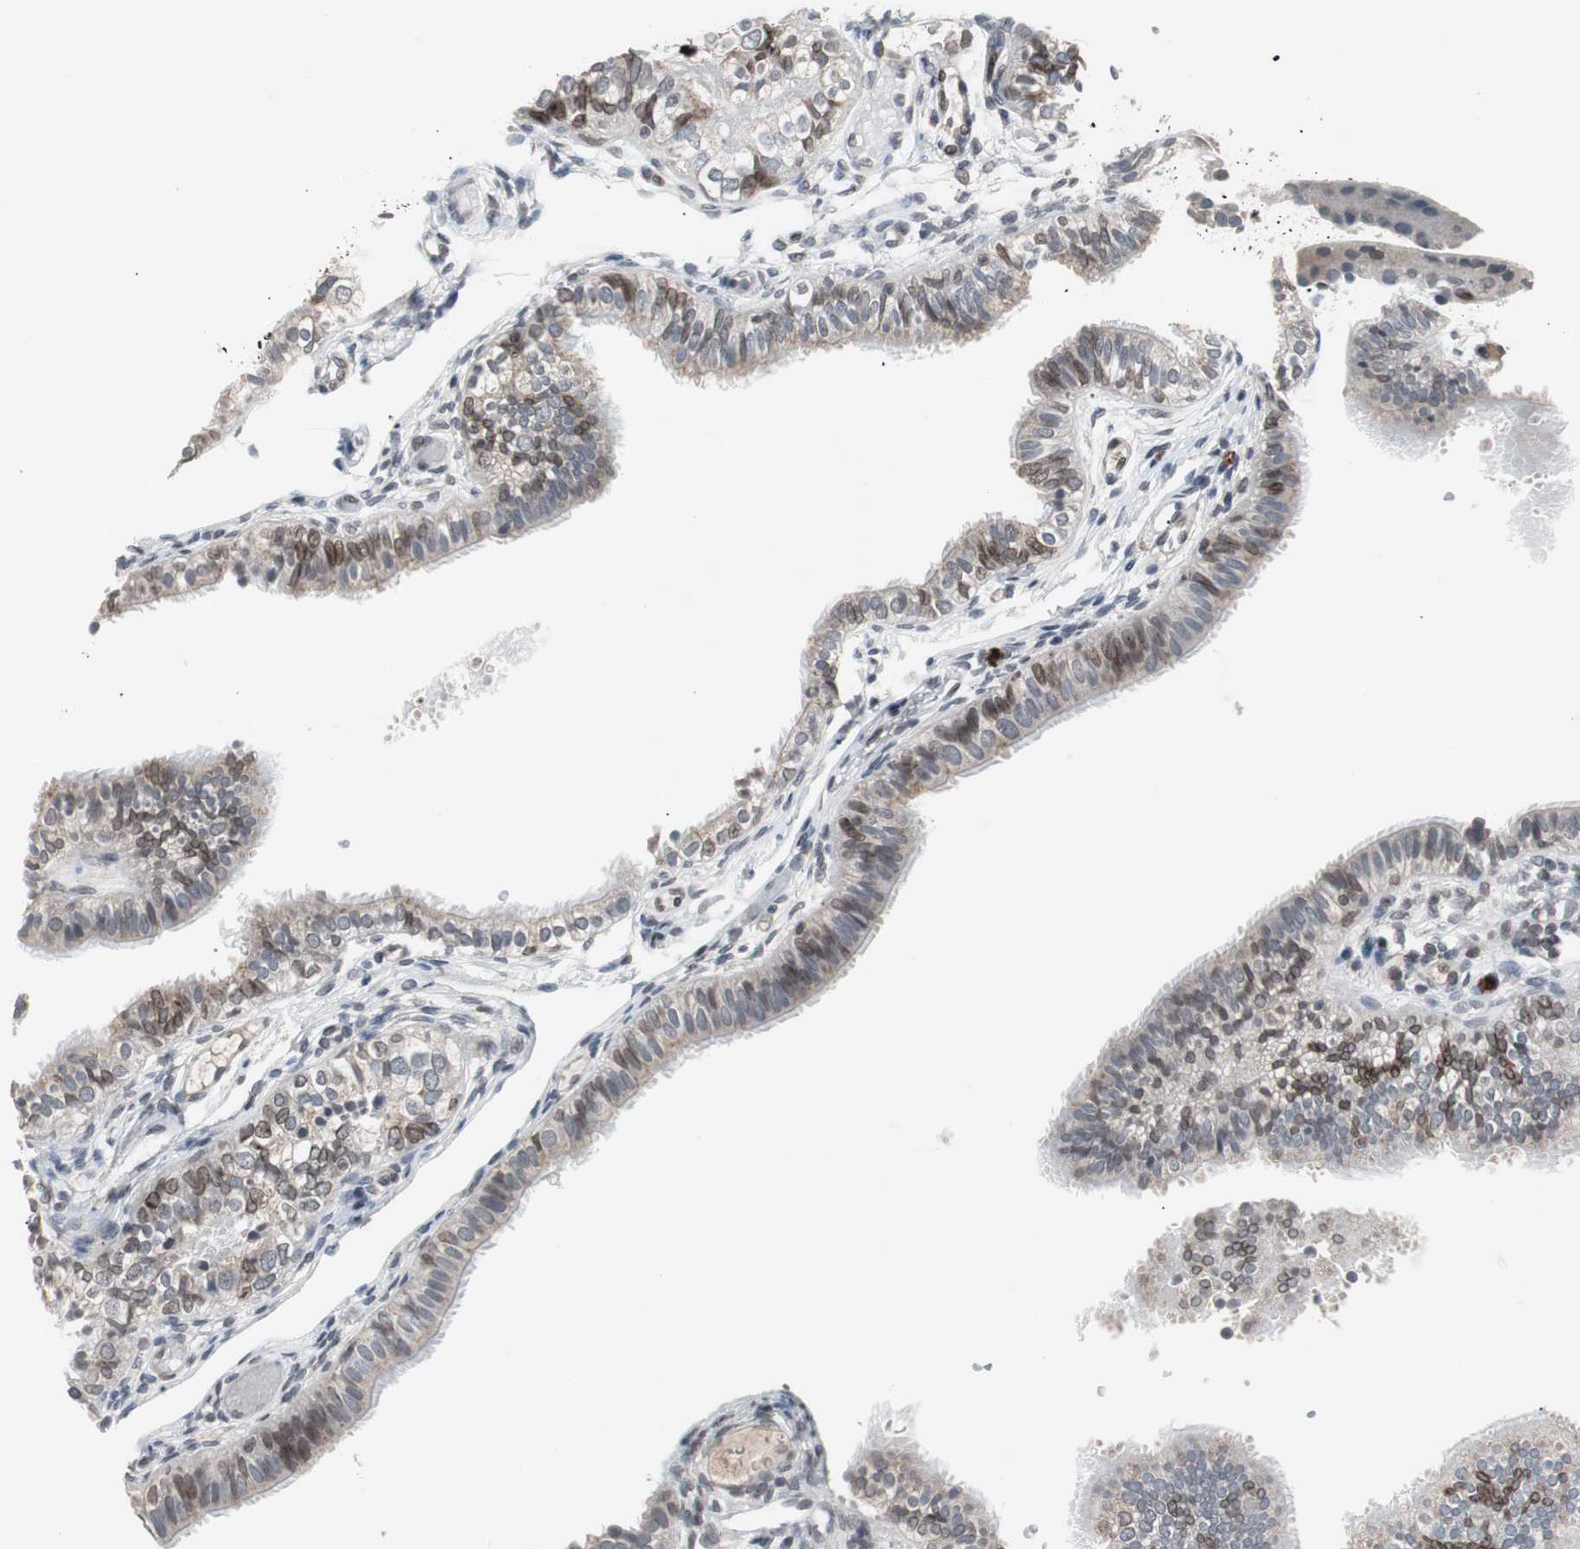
{"staining": {"intensity": "moderate", "quantity": "25%-75%", "location": "nuclear"}, "tissue": "fallopian tube", "cell_type": "Glandular cells", "image_type": "normal", "snomed": [{"axis": "morphology", "description": "Normal tissue, NOS"}, {"axis": "morphology", "description": "Dermoid, NOS"}, {"axis": "topography", "description": "Fallopian tube"}], "caption": "High-power microscopy captured an immunohistochemistry image of normal fallopian tube, revealing moderate nuclear expression in approximately 25%-75% of glandular cells.", "gene": "ZNF396", "patient": {"sex": "female", "age": 33}}